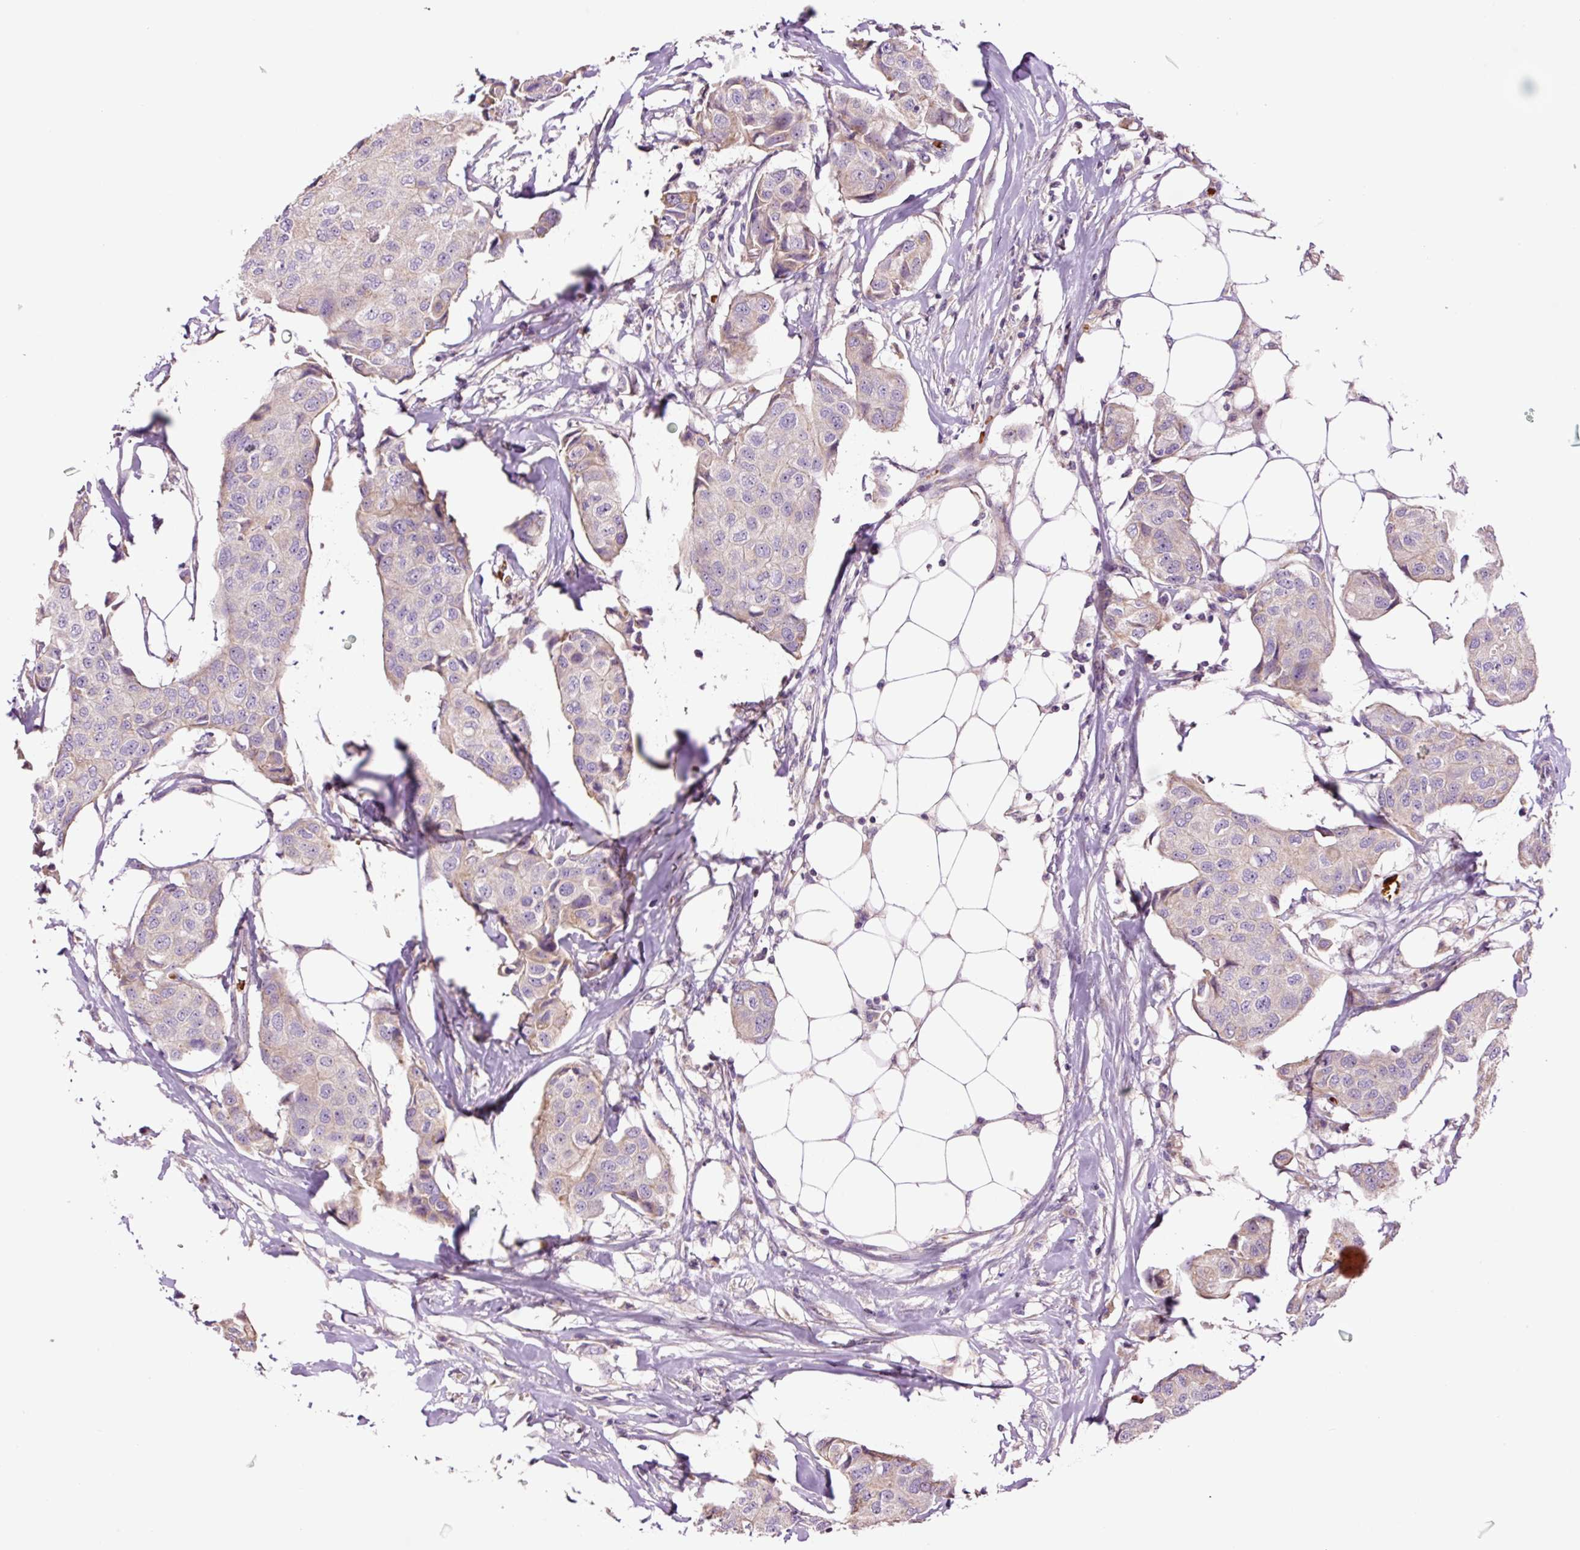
{"staining": {"intensity": "negative", "quantity": "none", "location": "none"}, "tissue": "breast cancer", "cell_type": "Tumor cells", "image_type": "cancer", "snomed": [{"axis": "morphology", "description": "Duct carcinoma"}, {"axis": "topography", "description": "Breast"}, {"axis": "topography", "description": "Lymph node"}], "caption": "Image shows no protein expression in tumor cells of breast cancer tissue.", "gene": "TMEM235", "patient": {"sex": "female", "age": 80}}